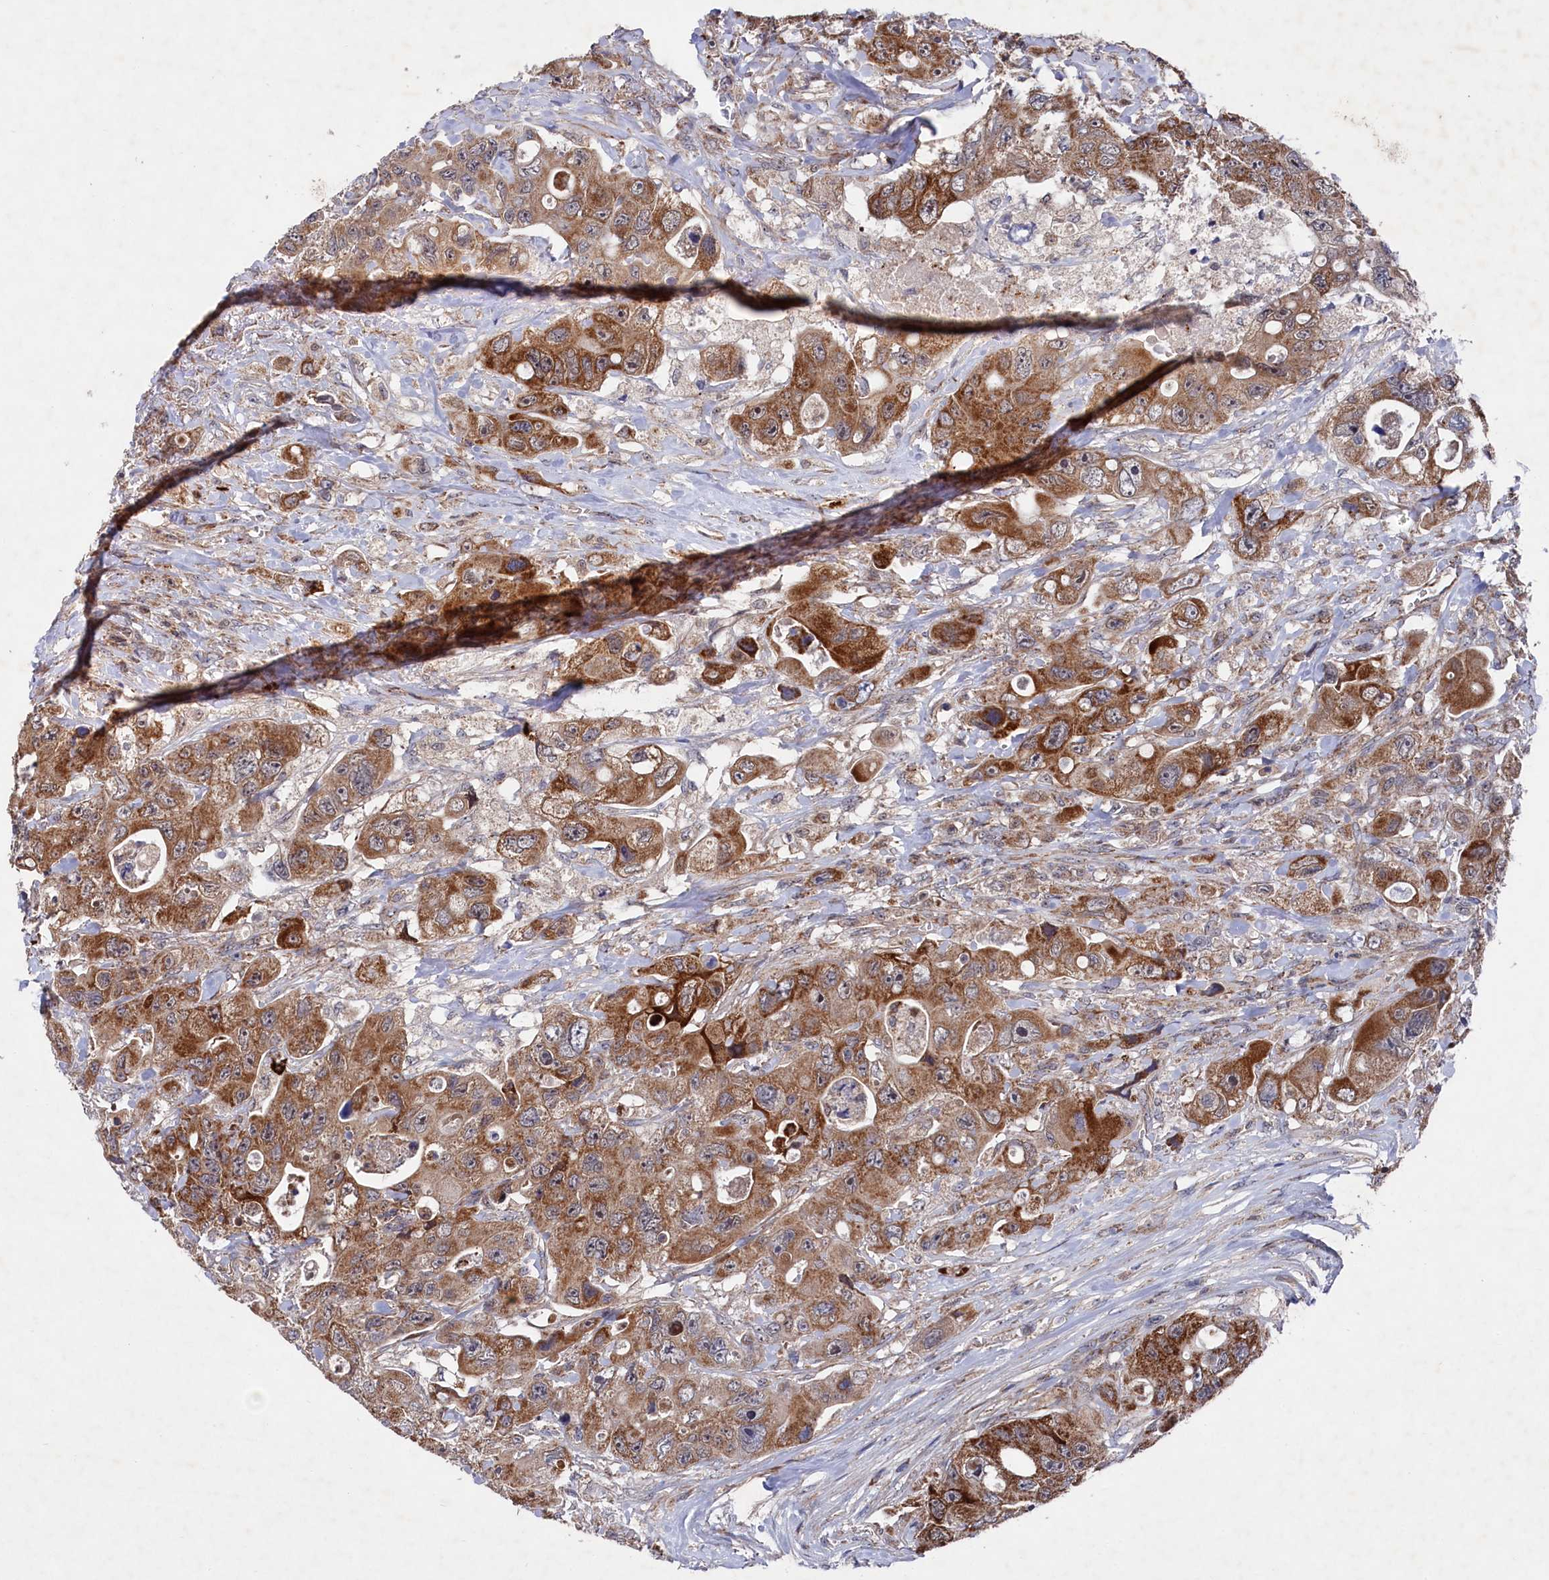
{"staining": {"intensity": "strong", "quantity": ">75%", "location": "cytoplasmic/membranous"}, "tissue": "colorectal cancer", "cell_type": "Tumor cells", "image_type": "cancer", "snomed": [{"axis": "morphology", "description": "Adenocarcinoma, NOS"}, {"axis": "topography", "description": "Colon"}], "caption": "A histopathology image of colorectal cancer stained for a protein exhibits strong cytoplasmic/membranous brown staining in tumor cells.", "gene": "CHCHD1", "patient": {"sex": "female", "age": 46}}